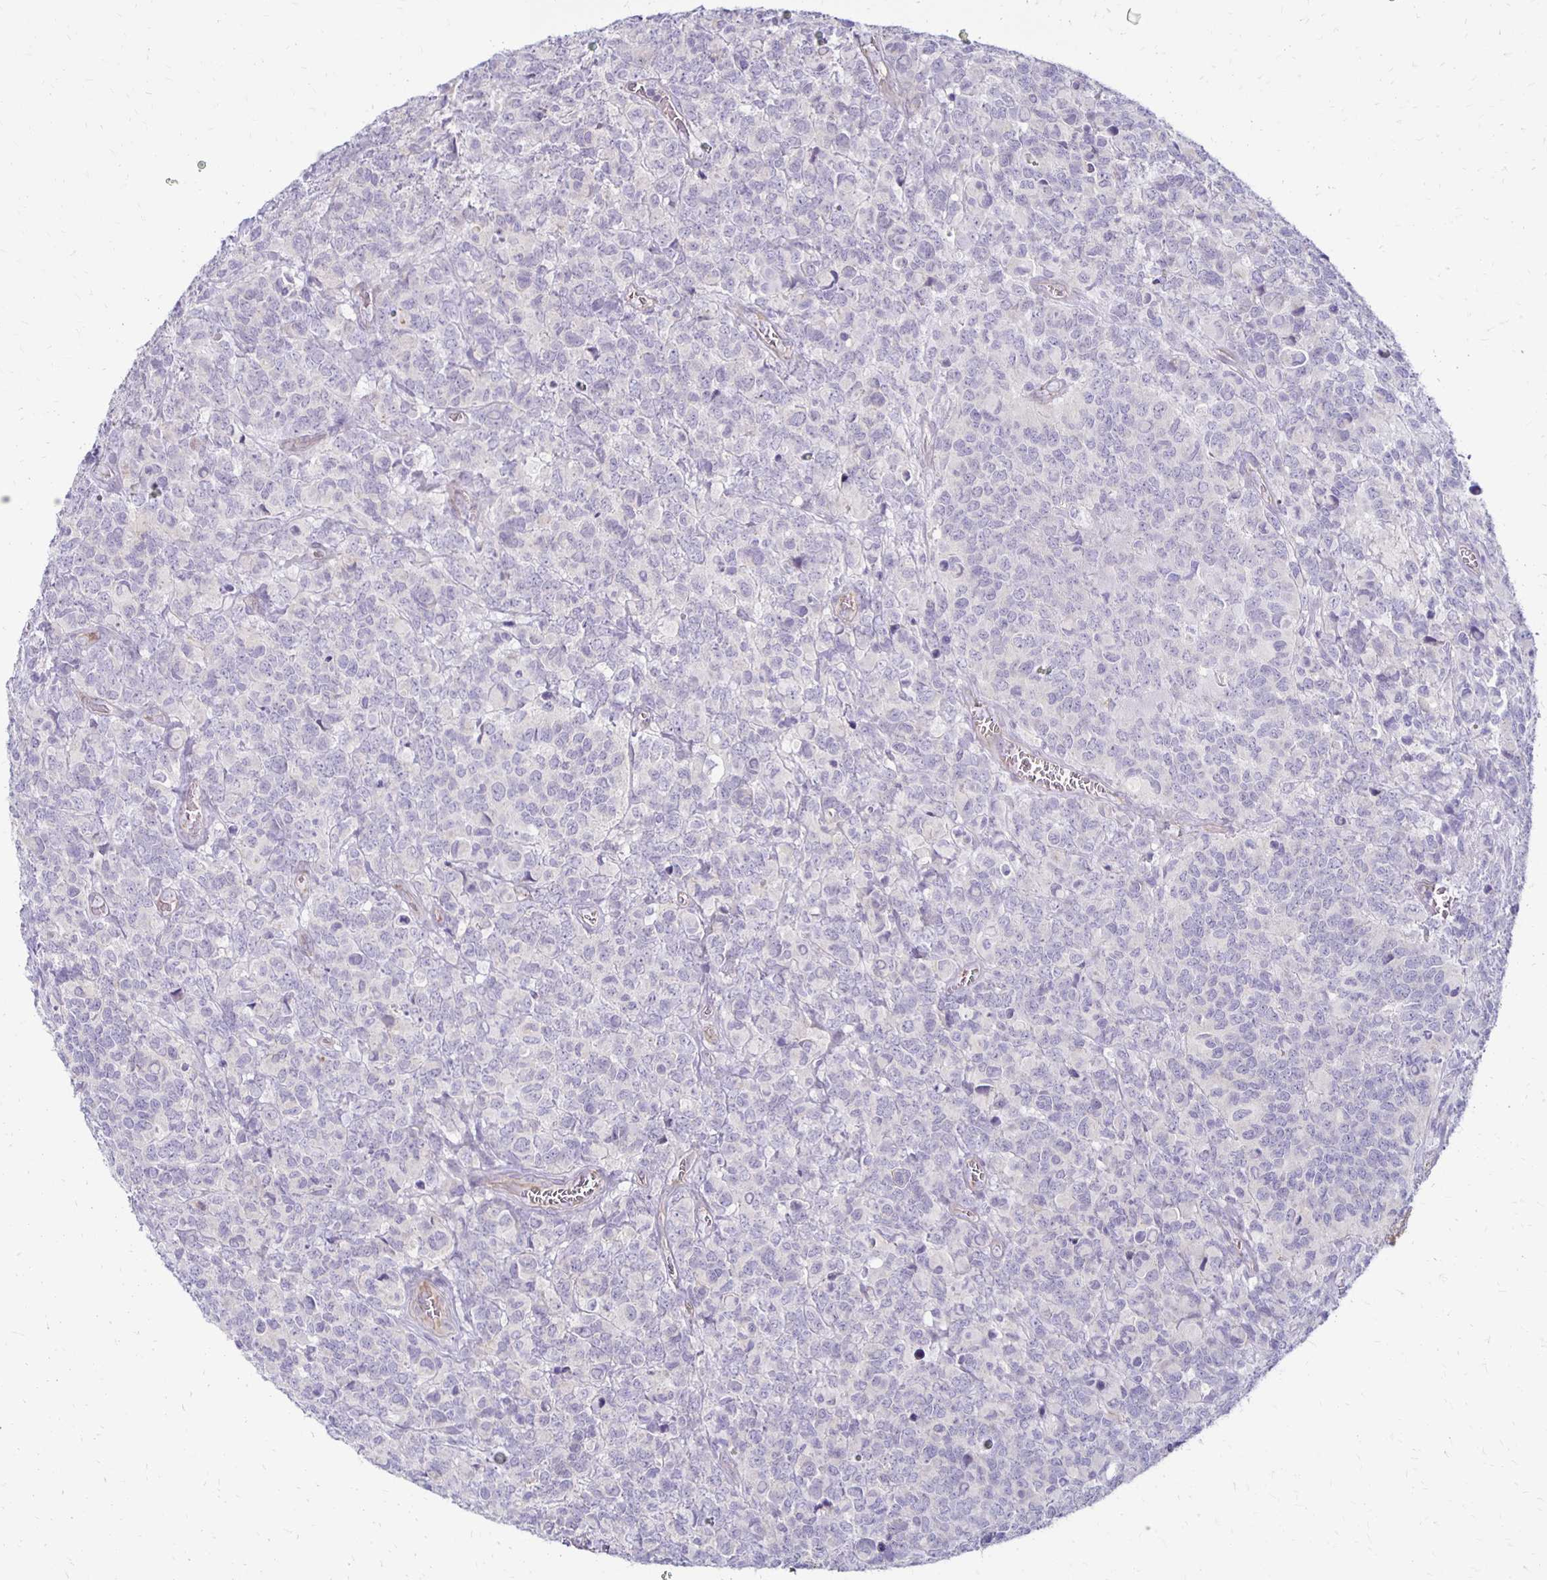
{"staining": {"intensity": "negative", "quantity": "none", "location": "none"}, "tissue": "glioma", "cell_type": "Tumor cells", "image_type": "cancer", "snomed": [{"axis": "morphology", "description": "Glioma, malignant, High grade"}, {"axis": "topography", "description": "Brain"}], "caption": "DAB (3,3'-diaminobenzidine) immunohistochemical staining of glioma displays no significant positivity in tumor cells. (Stains: DAB immunohistochemistry with hematoxylin counter stain, Microscopy: brightfield microscopy at high magnification).", "gene": "KATNBL1", "patient": {"sex": "male", "age": 39}}